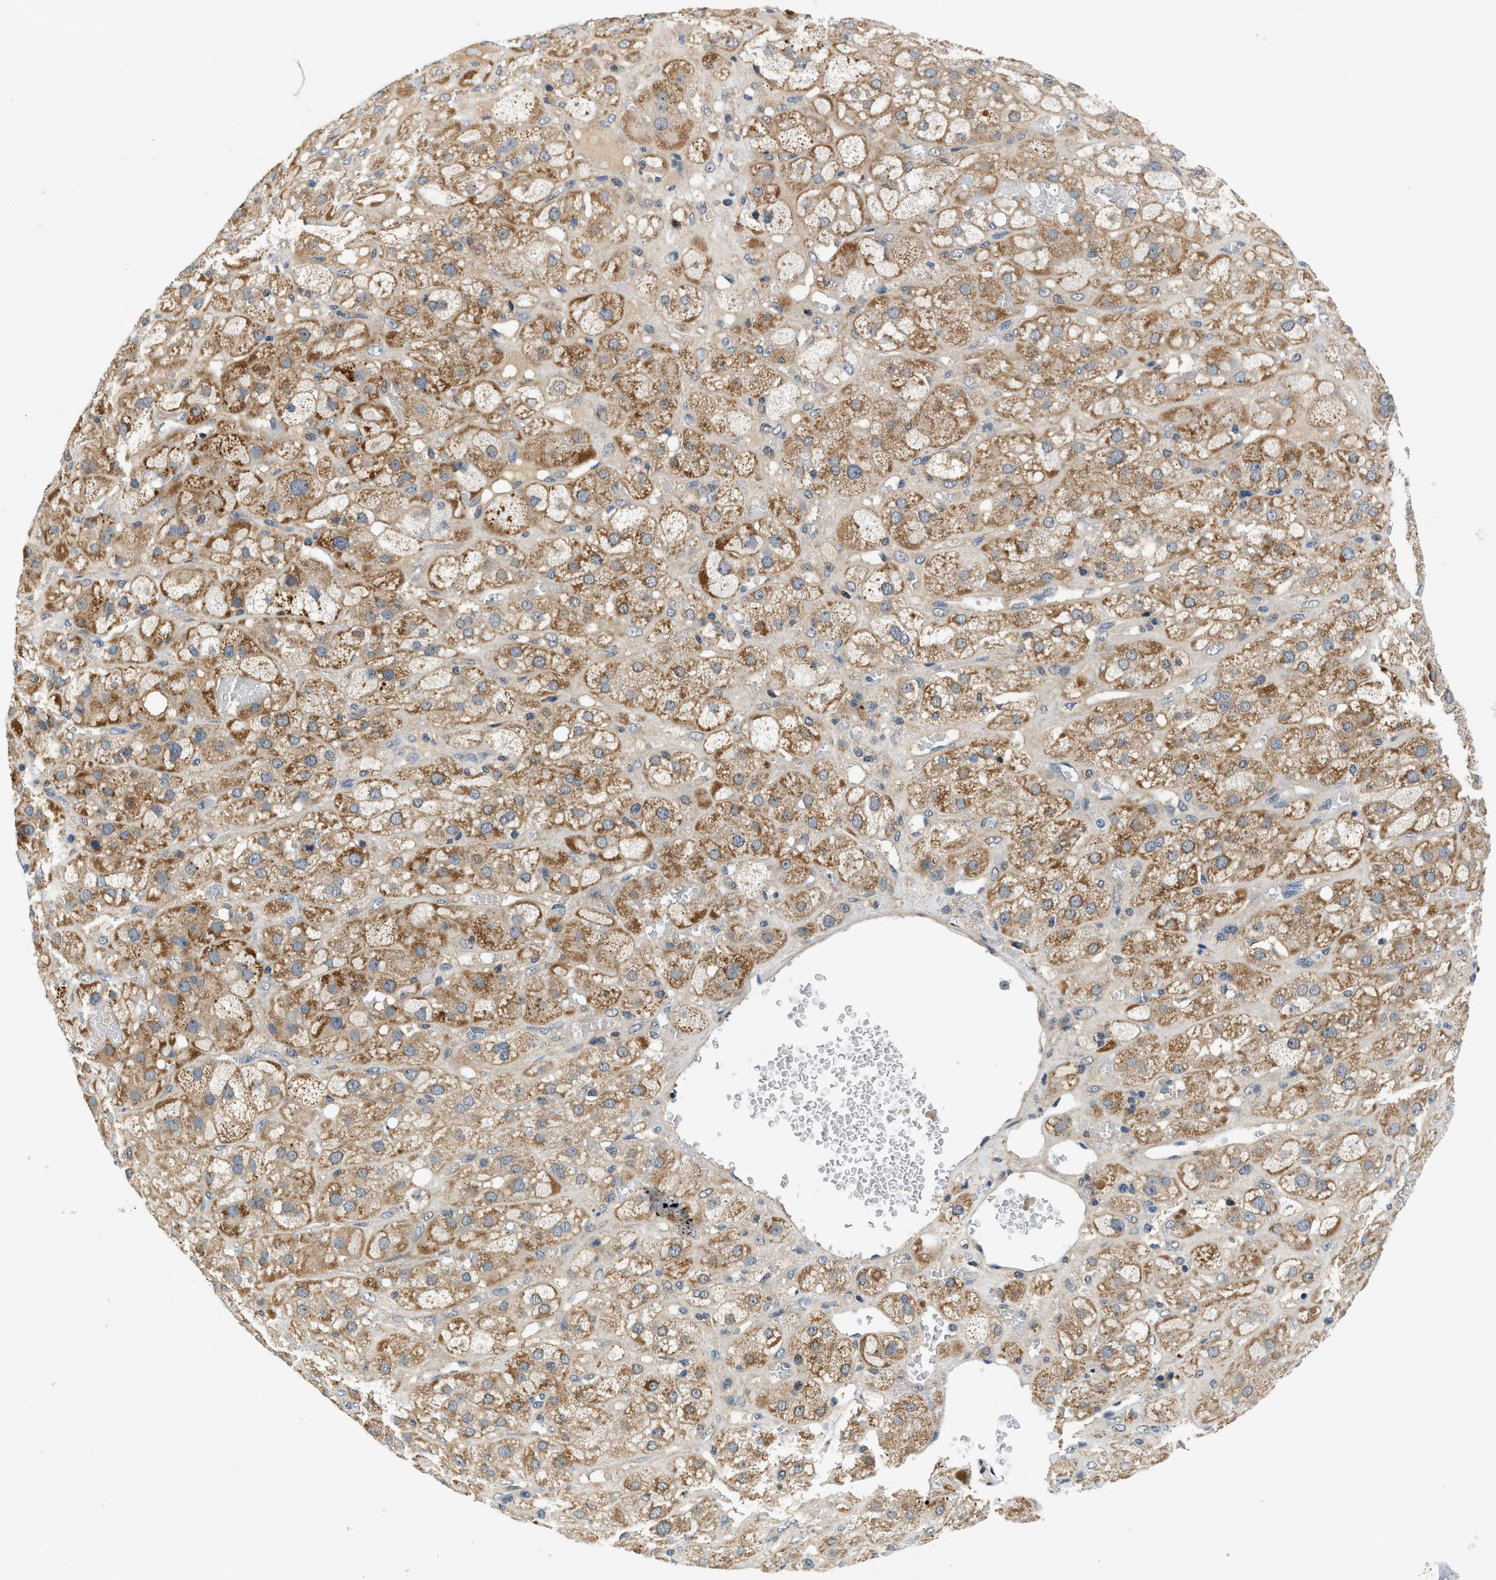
{"staining": {"intensity": "moderate", "quantity": ">75%", "location": "cytoplasmic/membranous"}, "tissue": "adrenal gland", "cell_type": "Glandular cells", "image_type": "normal", "snomed": [{"axis": "morphology", "description": "Normal tissue, NOS"}, {"axis": "topography", "description": "Adrenal gland"}], "caption": "IHC (DAB (3,3'-diaminobenzidine)) staining of normal adrenal gland displays moderate cytoplasmic/membranous protein staining in approximately >75% of glandular cells. The staining was performed using DAB (3,3'-diaminobenzidine), with brown indicating positive protein expression. Nuclei are stained blue with hematoxylin.", "gene": "KCNK1", "patient": {"sex": "female", "age": 47}}